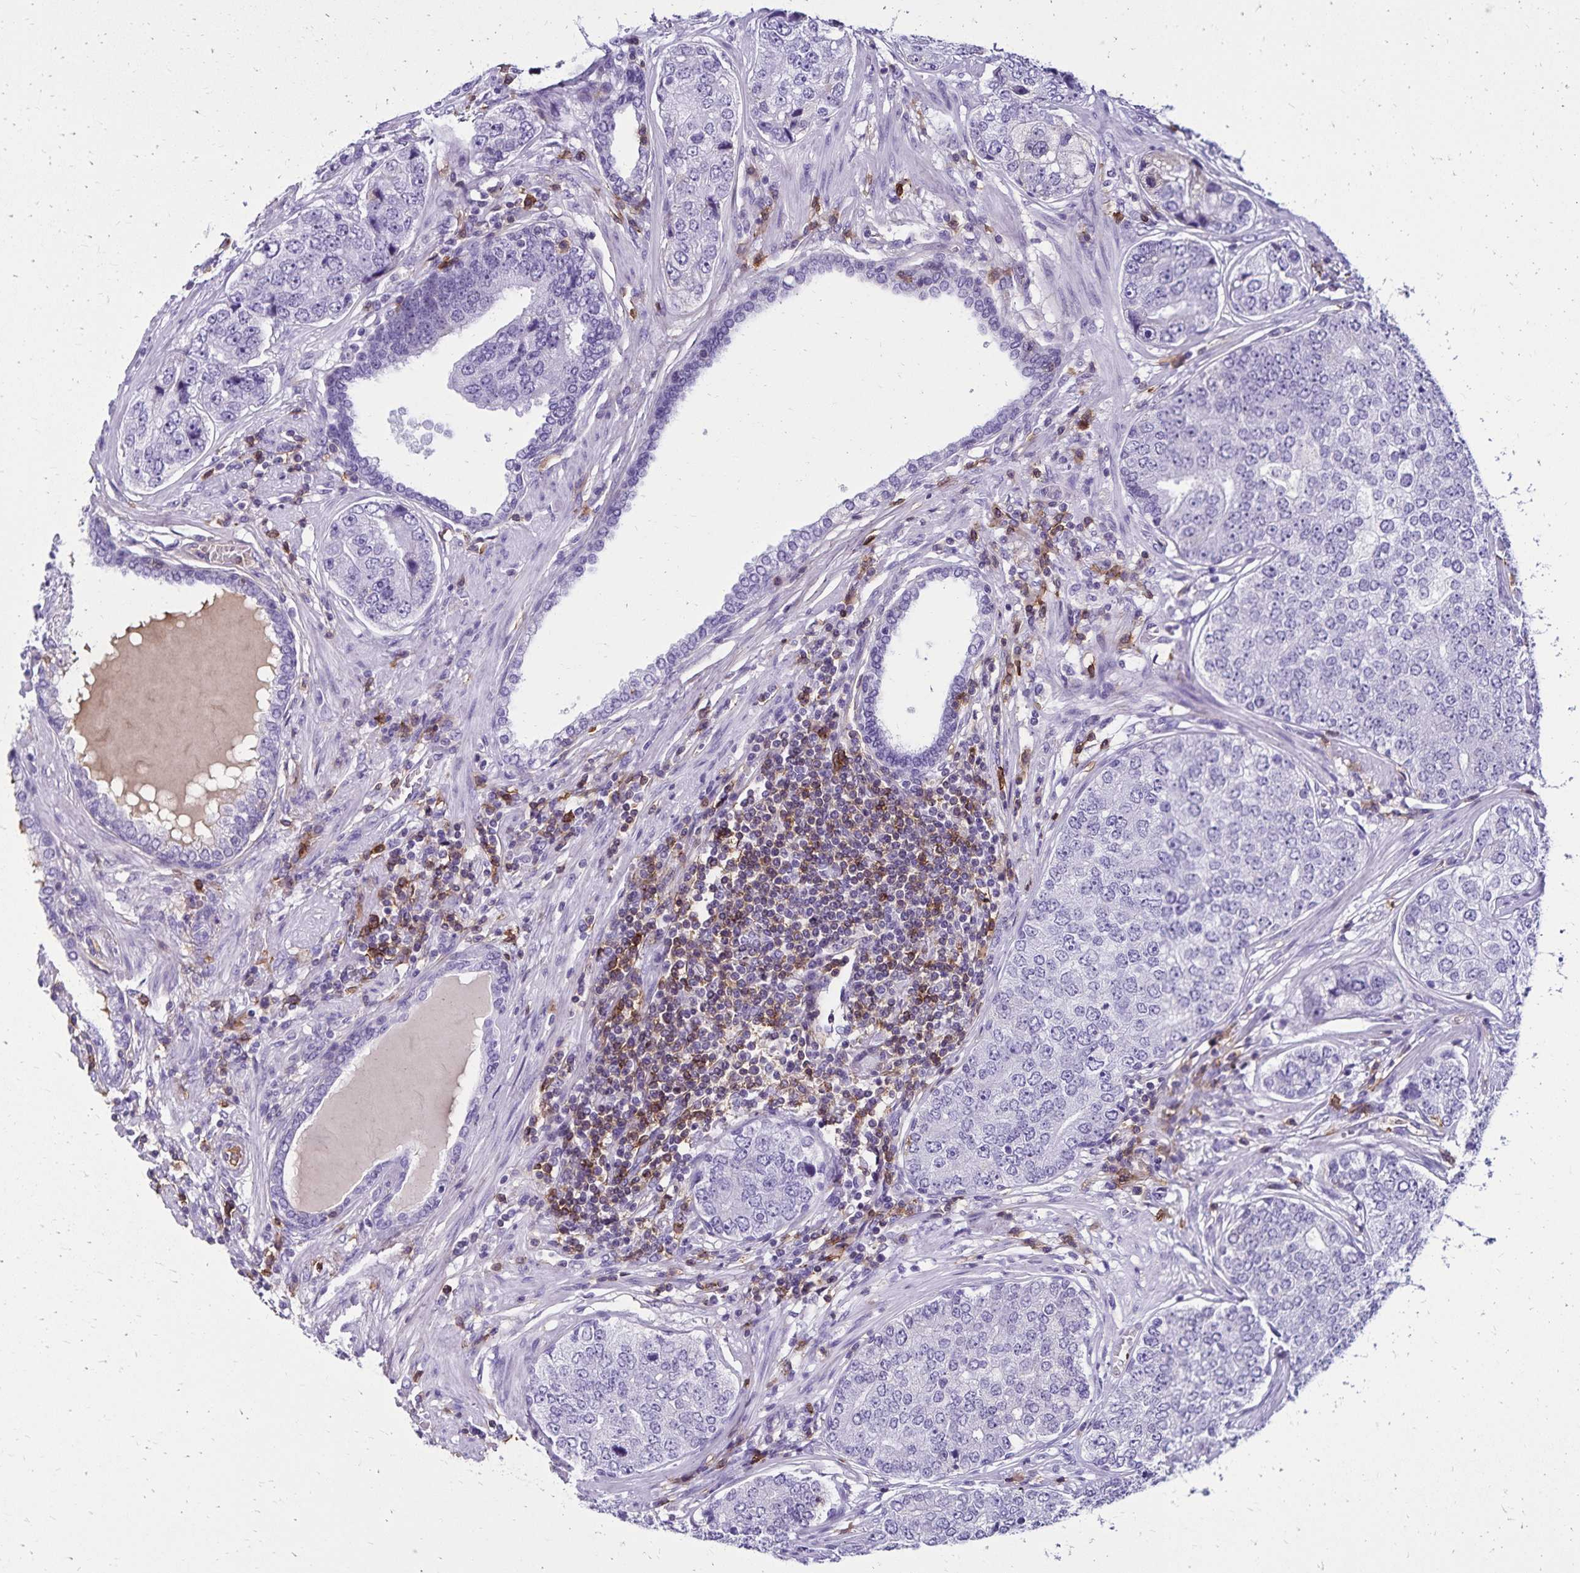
{"staining": {"intensity": "negative", "quantity": "none", "location": "none"}, "tissue": "prostate cancer", "cell_type": "Tumor cells", "image_type": "cancer", "snomed": [{"axis": "morphology", "description": "Adenocarcinoma, High grade"}, {"axis": "topography", "description": "Prostate"}], "caption": "Tumor cells are negative for protein expression in human prostate cancer (adenocarcinoma (high-grade)).", "gene": "CD27", "patient": {"sex": "male", "age": 60}}